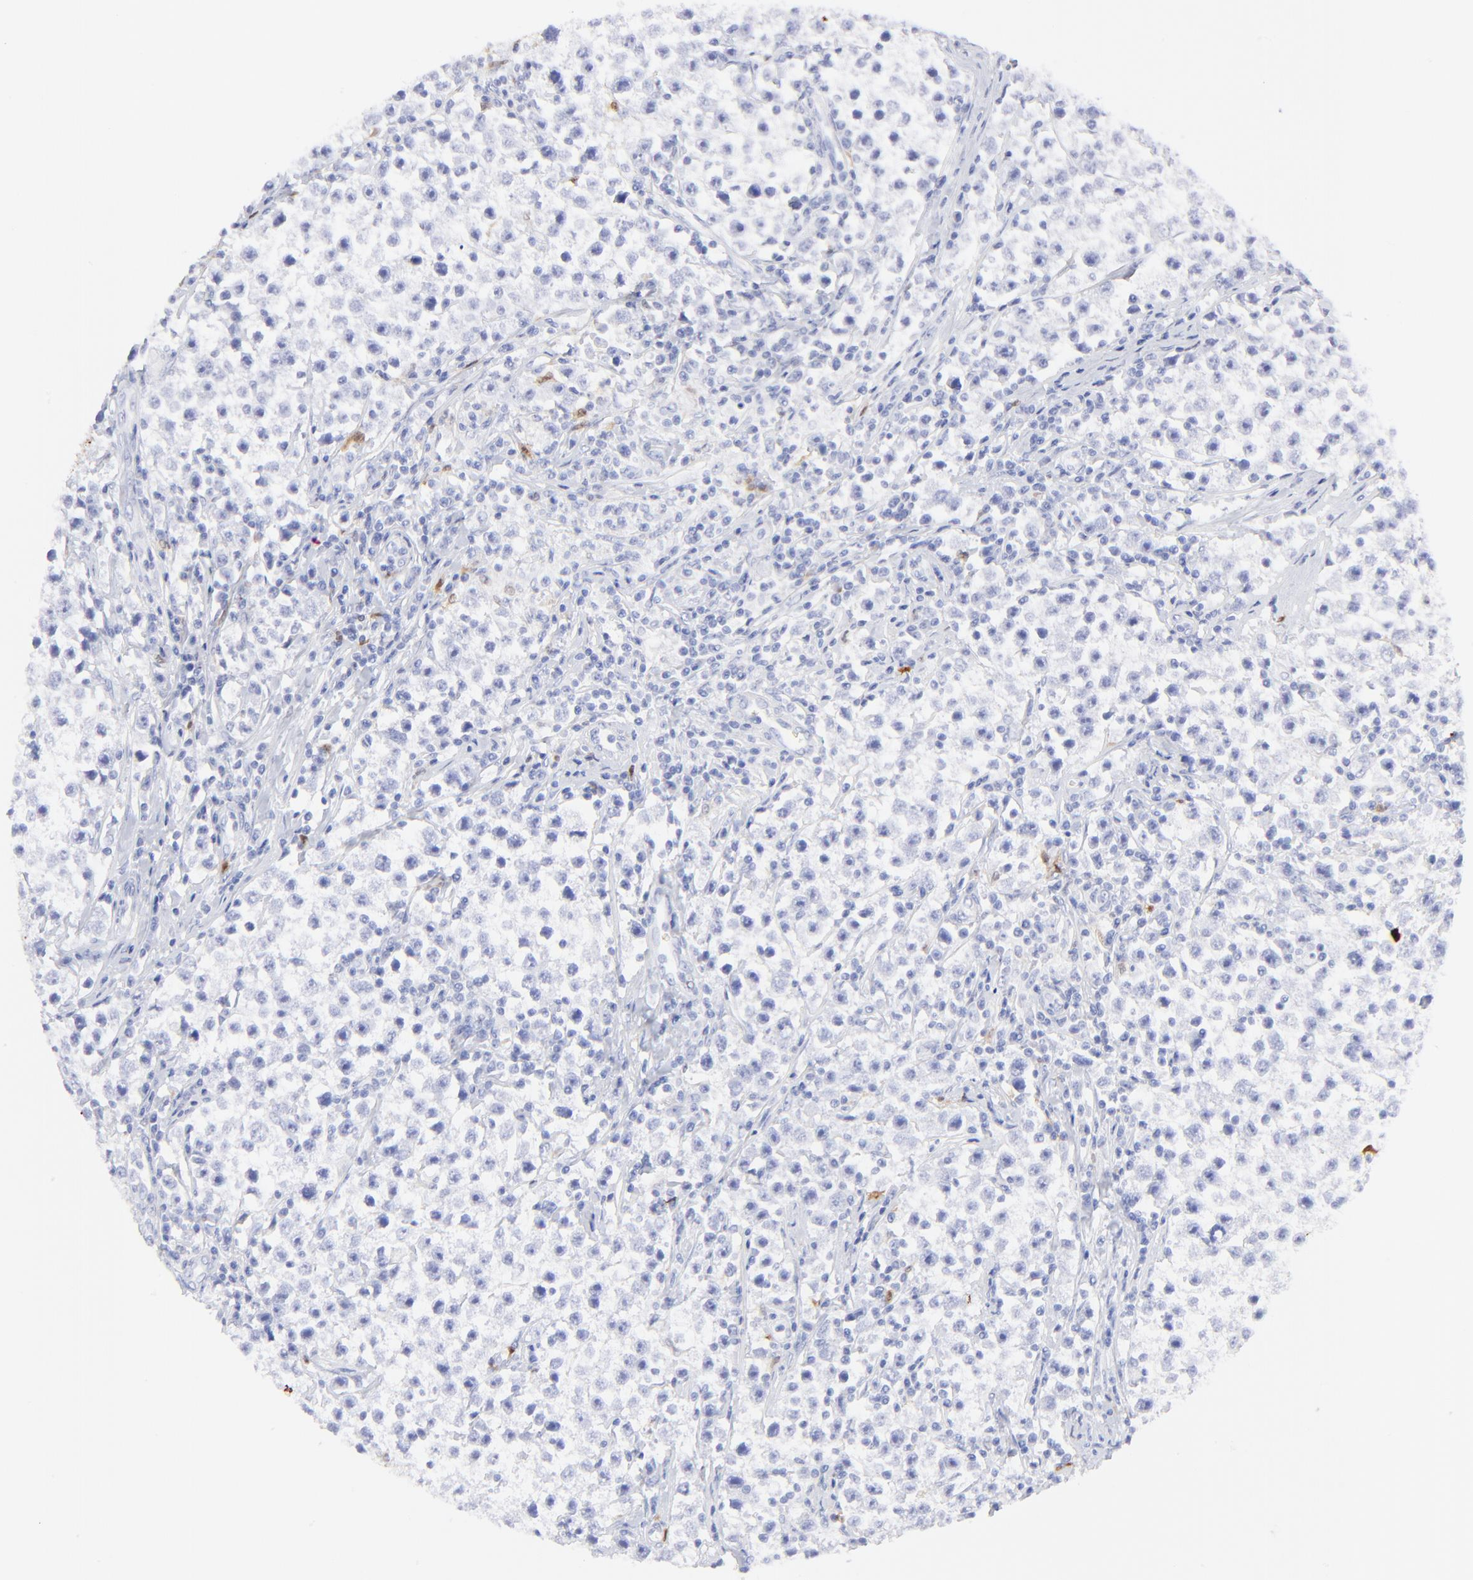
{"staining": {"intensity": "negative", "quantity": "none", "location": "none"}, "tissue": "testis cancer", "cell_type": "Tumor cells", "image_type": "cancer", "snomed": [{"axis": "morphology", "description": "Seminoma, NOS"}, {"axis": "topography", "description": "Testis"}], "caption": "Testis cancer (seminoma) was stained to show a protein in brown. There is no significant positivity in tumor cells.", "gene": "S100A12", "patient": {"sex": "male", "age": 35}}